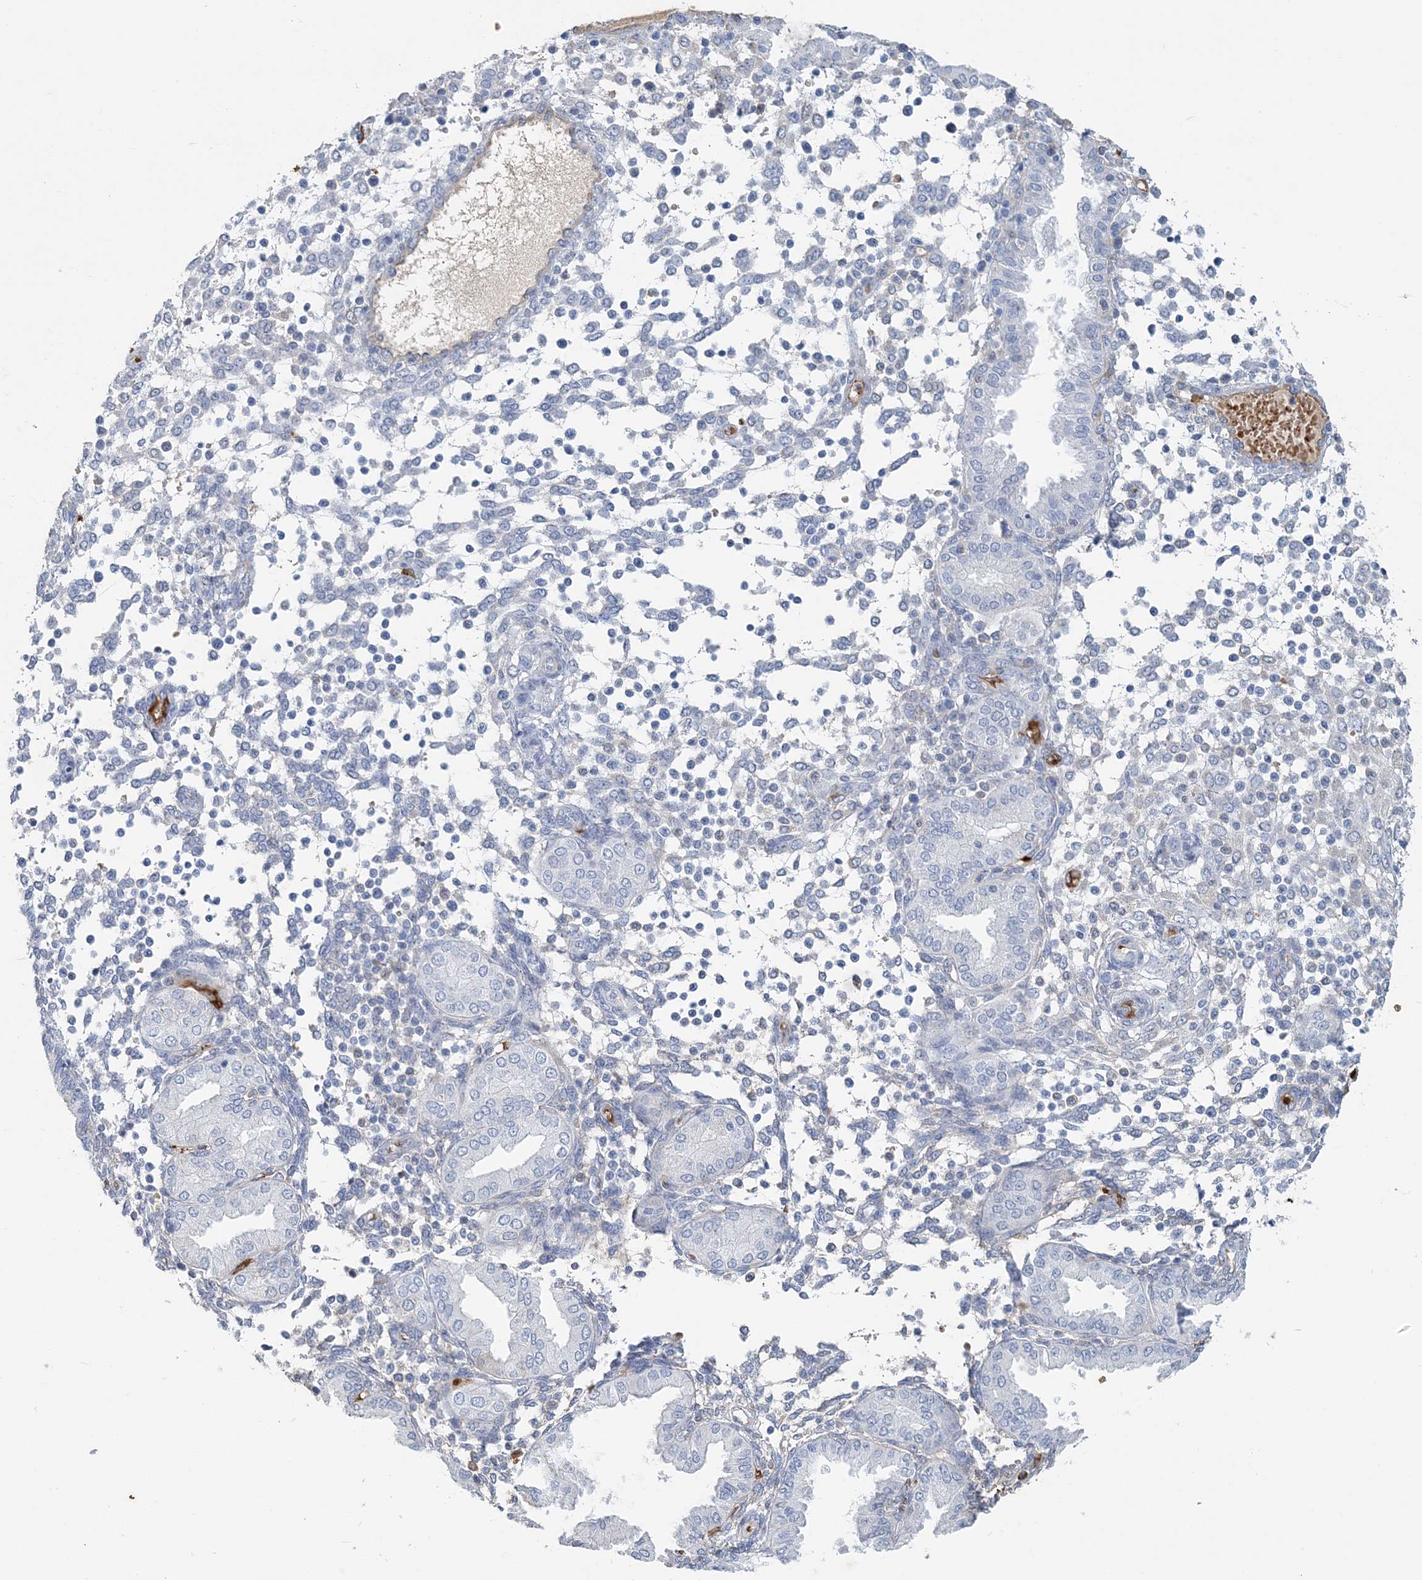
{"staining": {"intensity": "negative", "quantity": "none", "location": "none"}, "tissue": "endometrium", "cell_type": "Cells in endometrial stroma", "image_type": "normal", "snomed": [{"axis": "morphology", "description": "Normal tissue, NOS"}, {"axis": "topography", "description": "Endometrium"}], "caption": "This is a micrograph of immunohistochemistry staining of benign endometrium, which shows no positivity in cells in endometrial stroma. (Immunohistochemistry (ihc), brightfield microscopy, high magnification).", "gene": "HBD", "patient": {"sex": "female", "age": 53}}